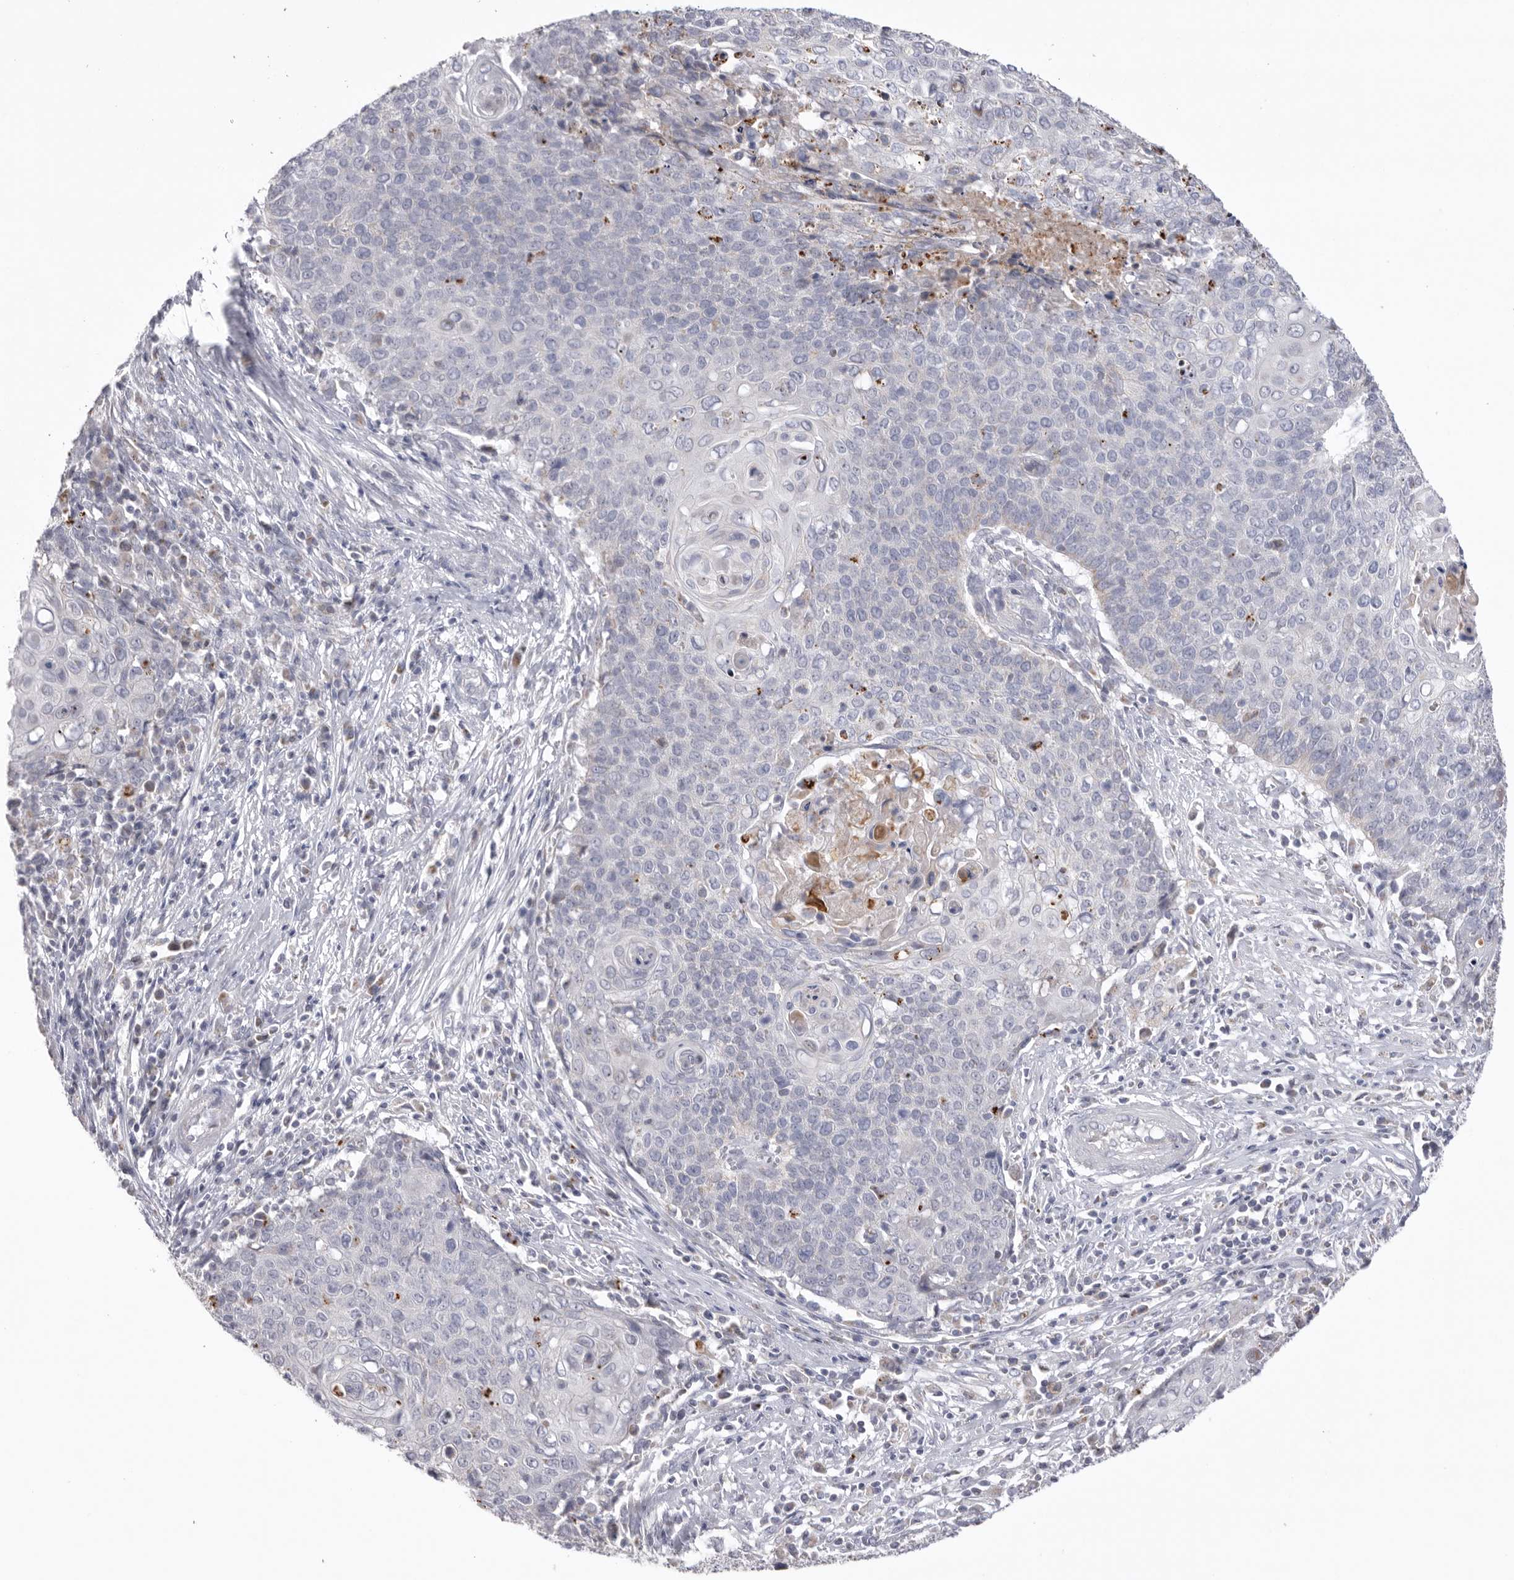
{"staining": {"intensity": "negative", "quantity": "none", "location": "none"}, "tissue": "cervical cancer", "cell_type": "Tumor cells", "image_type": "cancer", "snomed": [{"axis": "morphology", "description": "Squamous cell carcinoma, NOS"}, {"axis": "topography", "description": "Cervix"}], "caption": "IHC of cervical squamous cell carcinoma shows no positivity in tumor cells. (Brightfield microscopy of DAB (3,3'-diaminobenzidine) IHC at high magnification).", "gene": "VDAC3", "patient": {"sex": "female", "age": 39}}